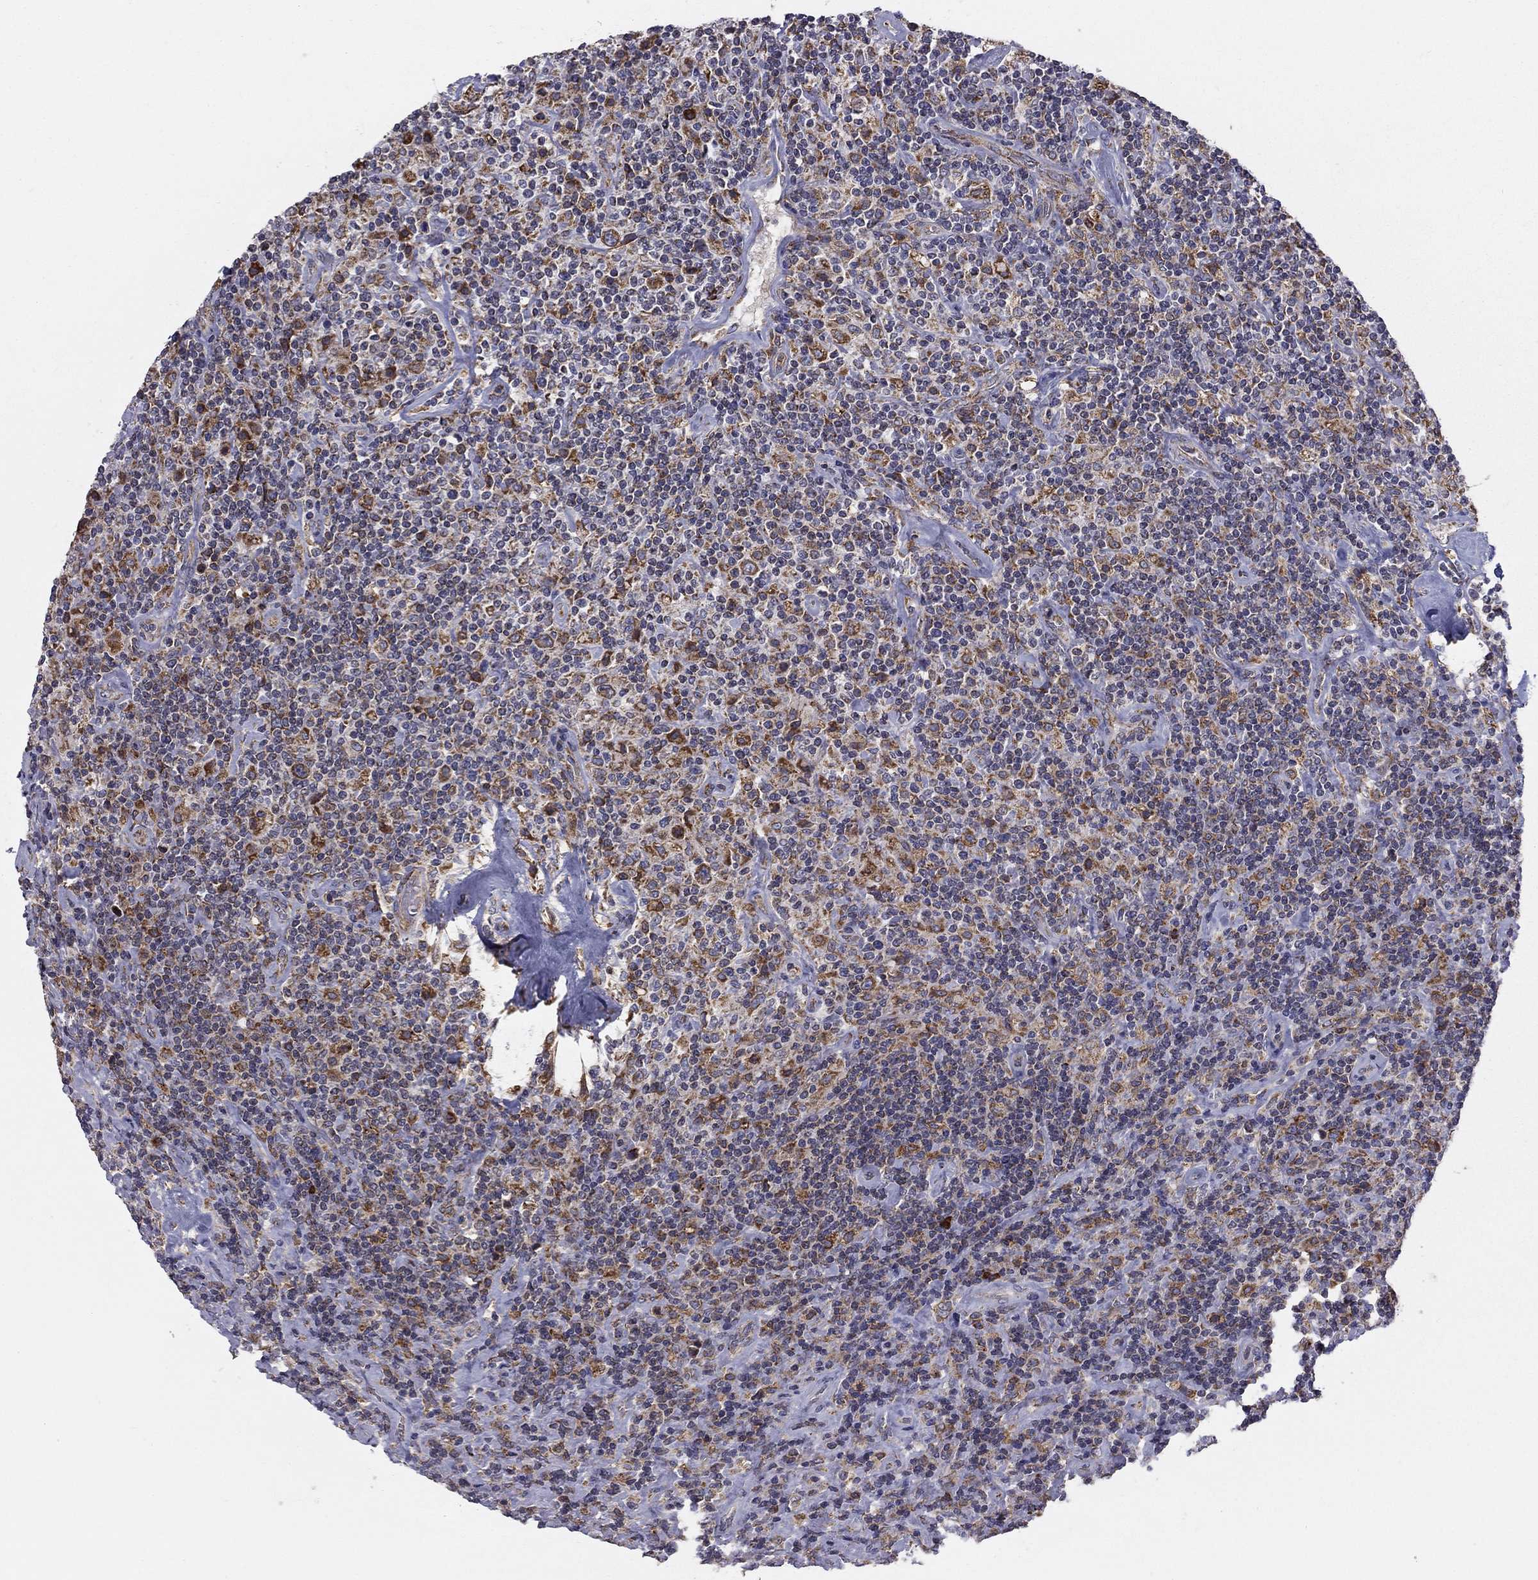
{"staining": {"intensity": "strong", "quantity": ">75%", "location": "cytoplasmic/membranous"}, "tissue": "lymphoma", "cell_type": "Tumor cells", "image_type": "cancer", "snomed": [{"axis": "morphology", "description": "Hodgkin's disease, NOS"}, {"axis": "topography", "description": "Lymph node"}], "caption": "Lymphoma stained with a protein marker displays strong staining in tumor cells.", "gene": "PRDX4", "patient": {"sex": "male", "age": 70}}